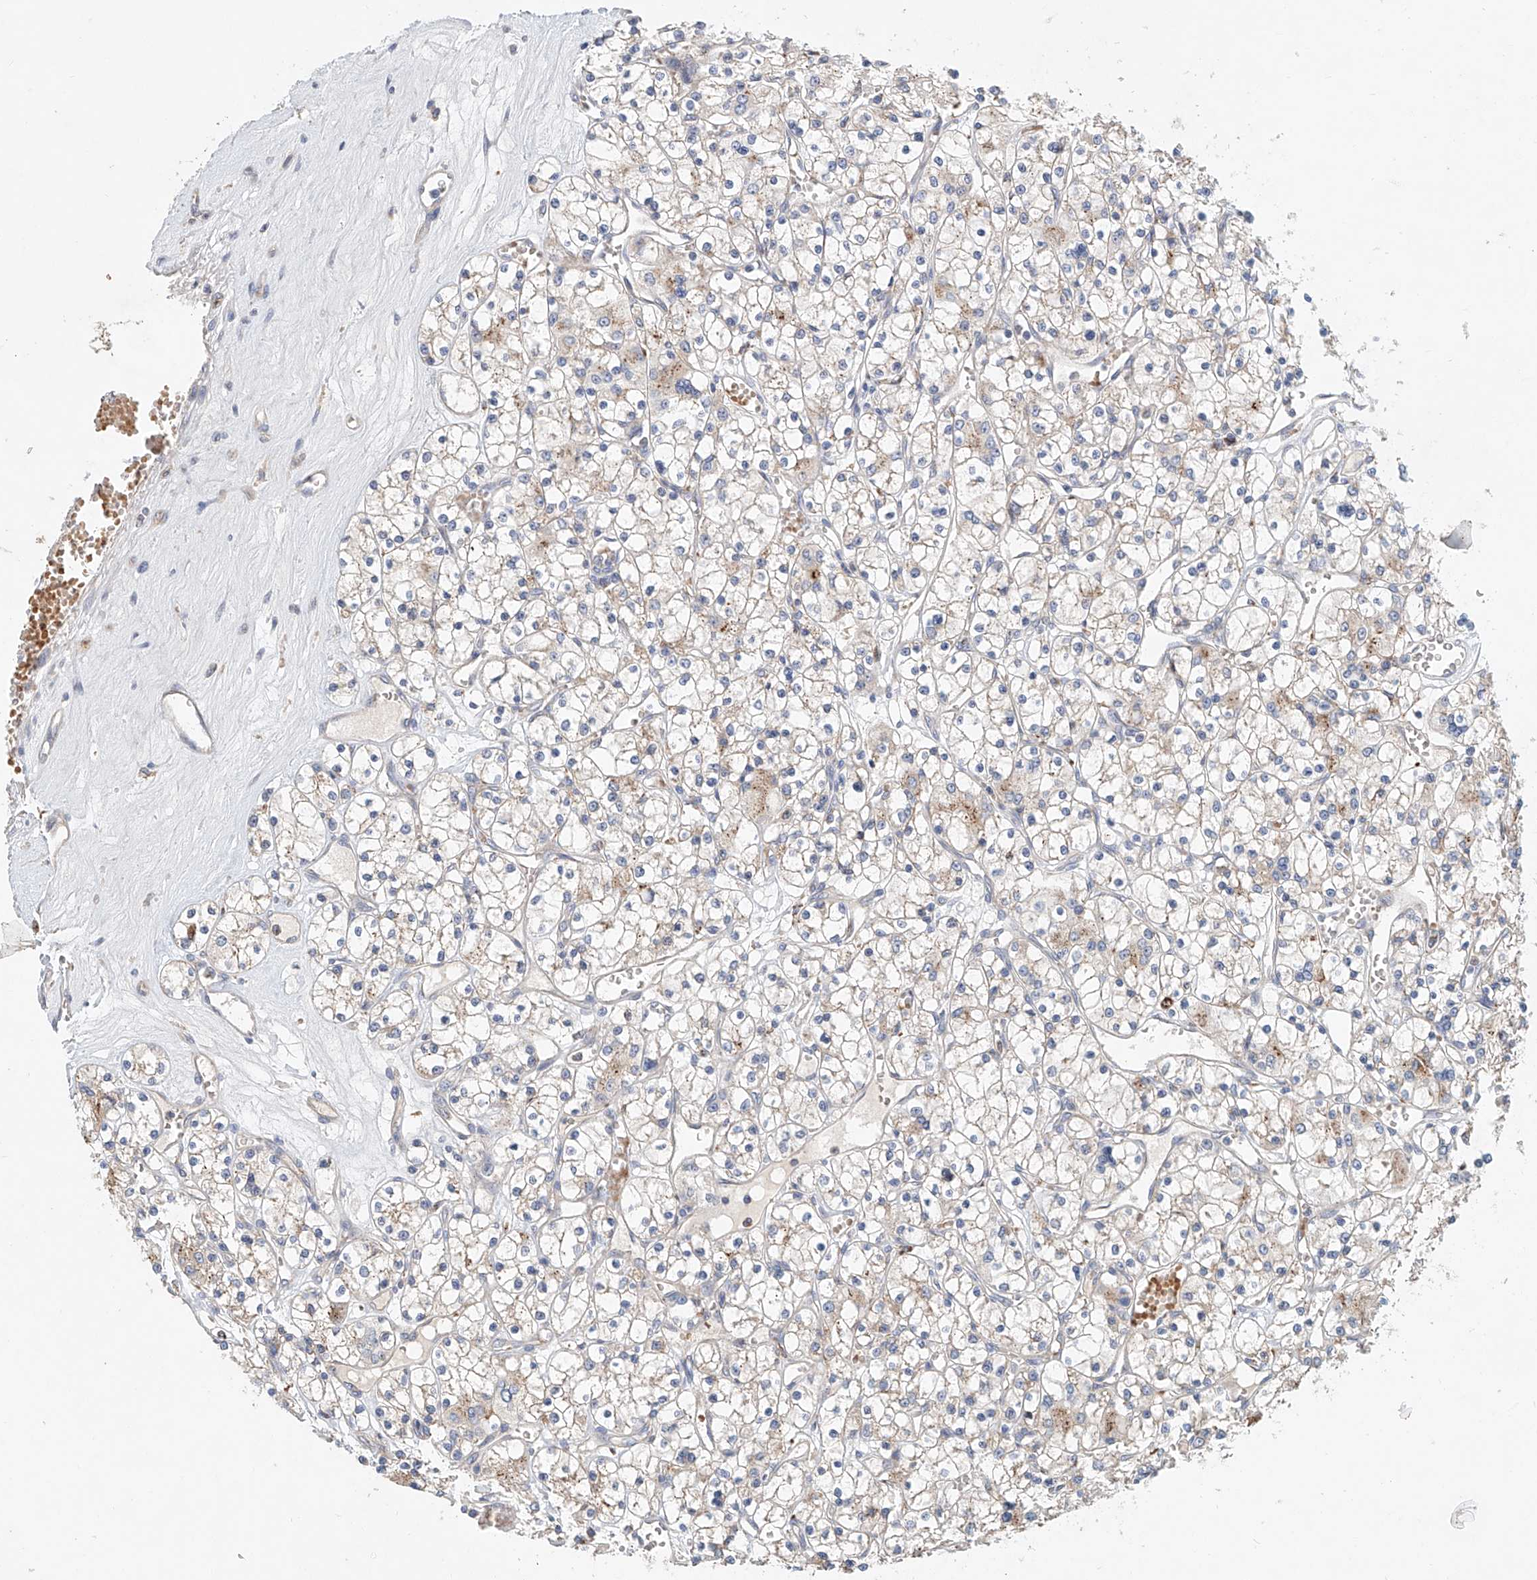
{"staining": {"intensity": "weak", "quantity": "<25%", "location": "cytoplasmic/membranous"}, "tissue": "renal cancer", "cell_type": "Tumor cells", "image_type": "cancer", "snomed": [{"axis": "morphology", "description": "Adenocarcinoma, NOS"}, {"axis": "topography", "description": "Kidney"}], "caption": "High power microscopy photomicrograph of an IHC image of renal cancer (adenocarcinoma), revealing no significant expression in tumor cells.", "gene": "HGSNAT", "patient": {"sex": "female", "age": 59}}